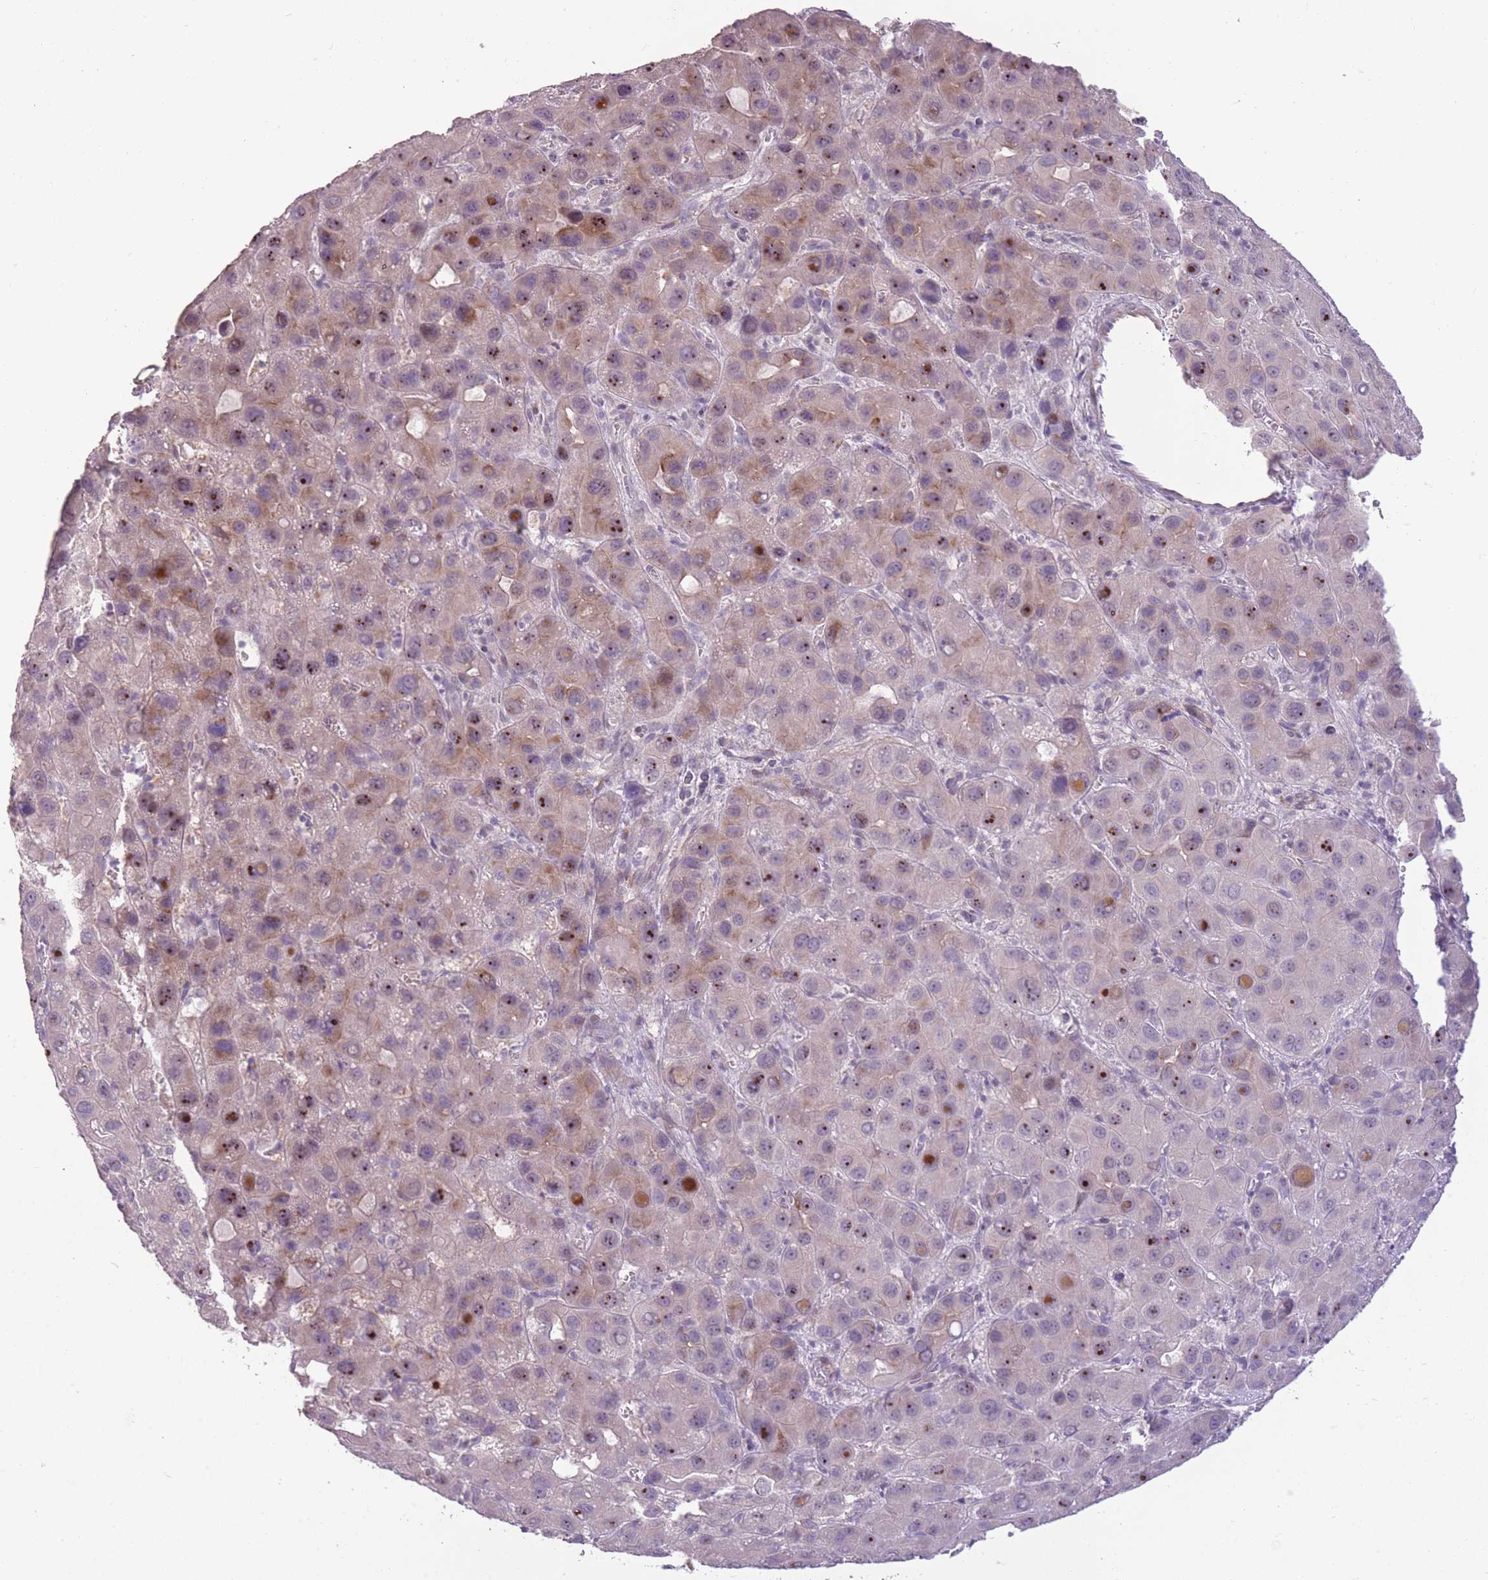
{"staining": {"intensity": "moderate", "quantity": "<25%", "location": "cytoplasmic/membranous,nuclear"}, "tissue": "liver cancer", "cell_type": "Tumor cells", "image_type": "cancer", "snomed": [{"axis": "morphology", "description": "Carcinoma, Hepatocellular, NOS"}, {"axis": "topography", "description": "Liver"}], "caption": "IHC (DAB (3,3'-diaminobenzidine)) staining of human hepatocellular carcinoma (liver) displays moderate cytoplasmic/membranous and nuclear protein staining in about <25% of tumor cells. IHC stains the protein of interest in brown and the nuclei are stained blue.", "gene": "ZBTB24", "patient": {"sex": "male", "age": 55}}